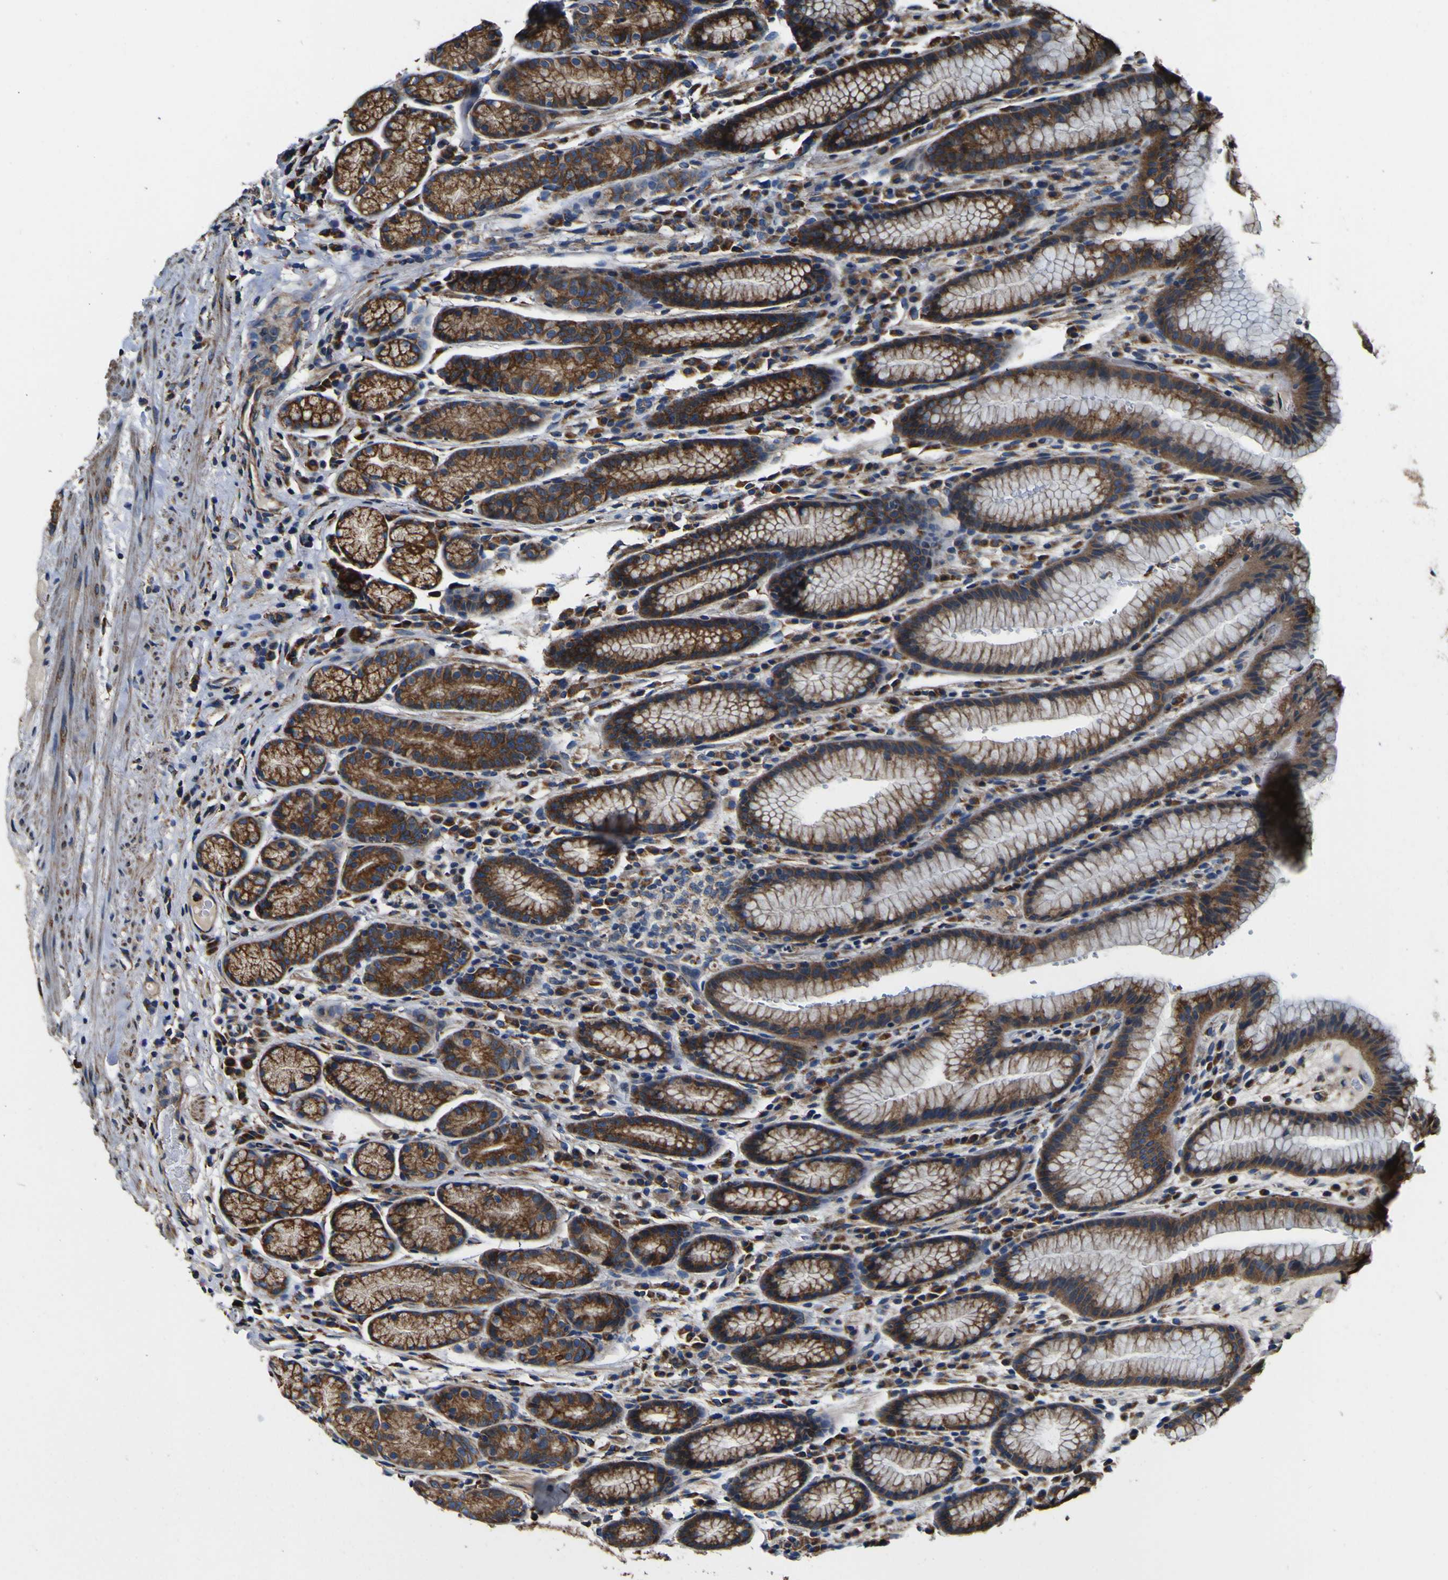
{"staining": {"intensity": "strong", "quantity": ">75%", "location": "cytoplasmic/membranous"}, "tissue": "stomach", "cell_type": "Glandular cells", "image_type": "normal", "snomed": [{"axis": "morphology", "description": "Normal tissue, NOS"}, {"axis": "topography", "description": "Stomach, lower"}], "caption": "Glandular cells demonstrate strong cytoplasmic/membranous staining in approximately >75% of cells in normal stomach. (DAB IHC, brown staining for protein, blue staining for nuclei).", "gene": "INPP5A", "patient": {"sex": "male", "age": 52}}